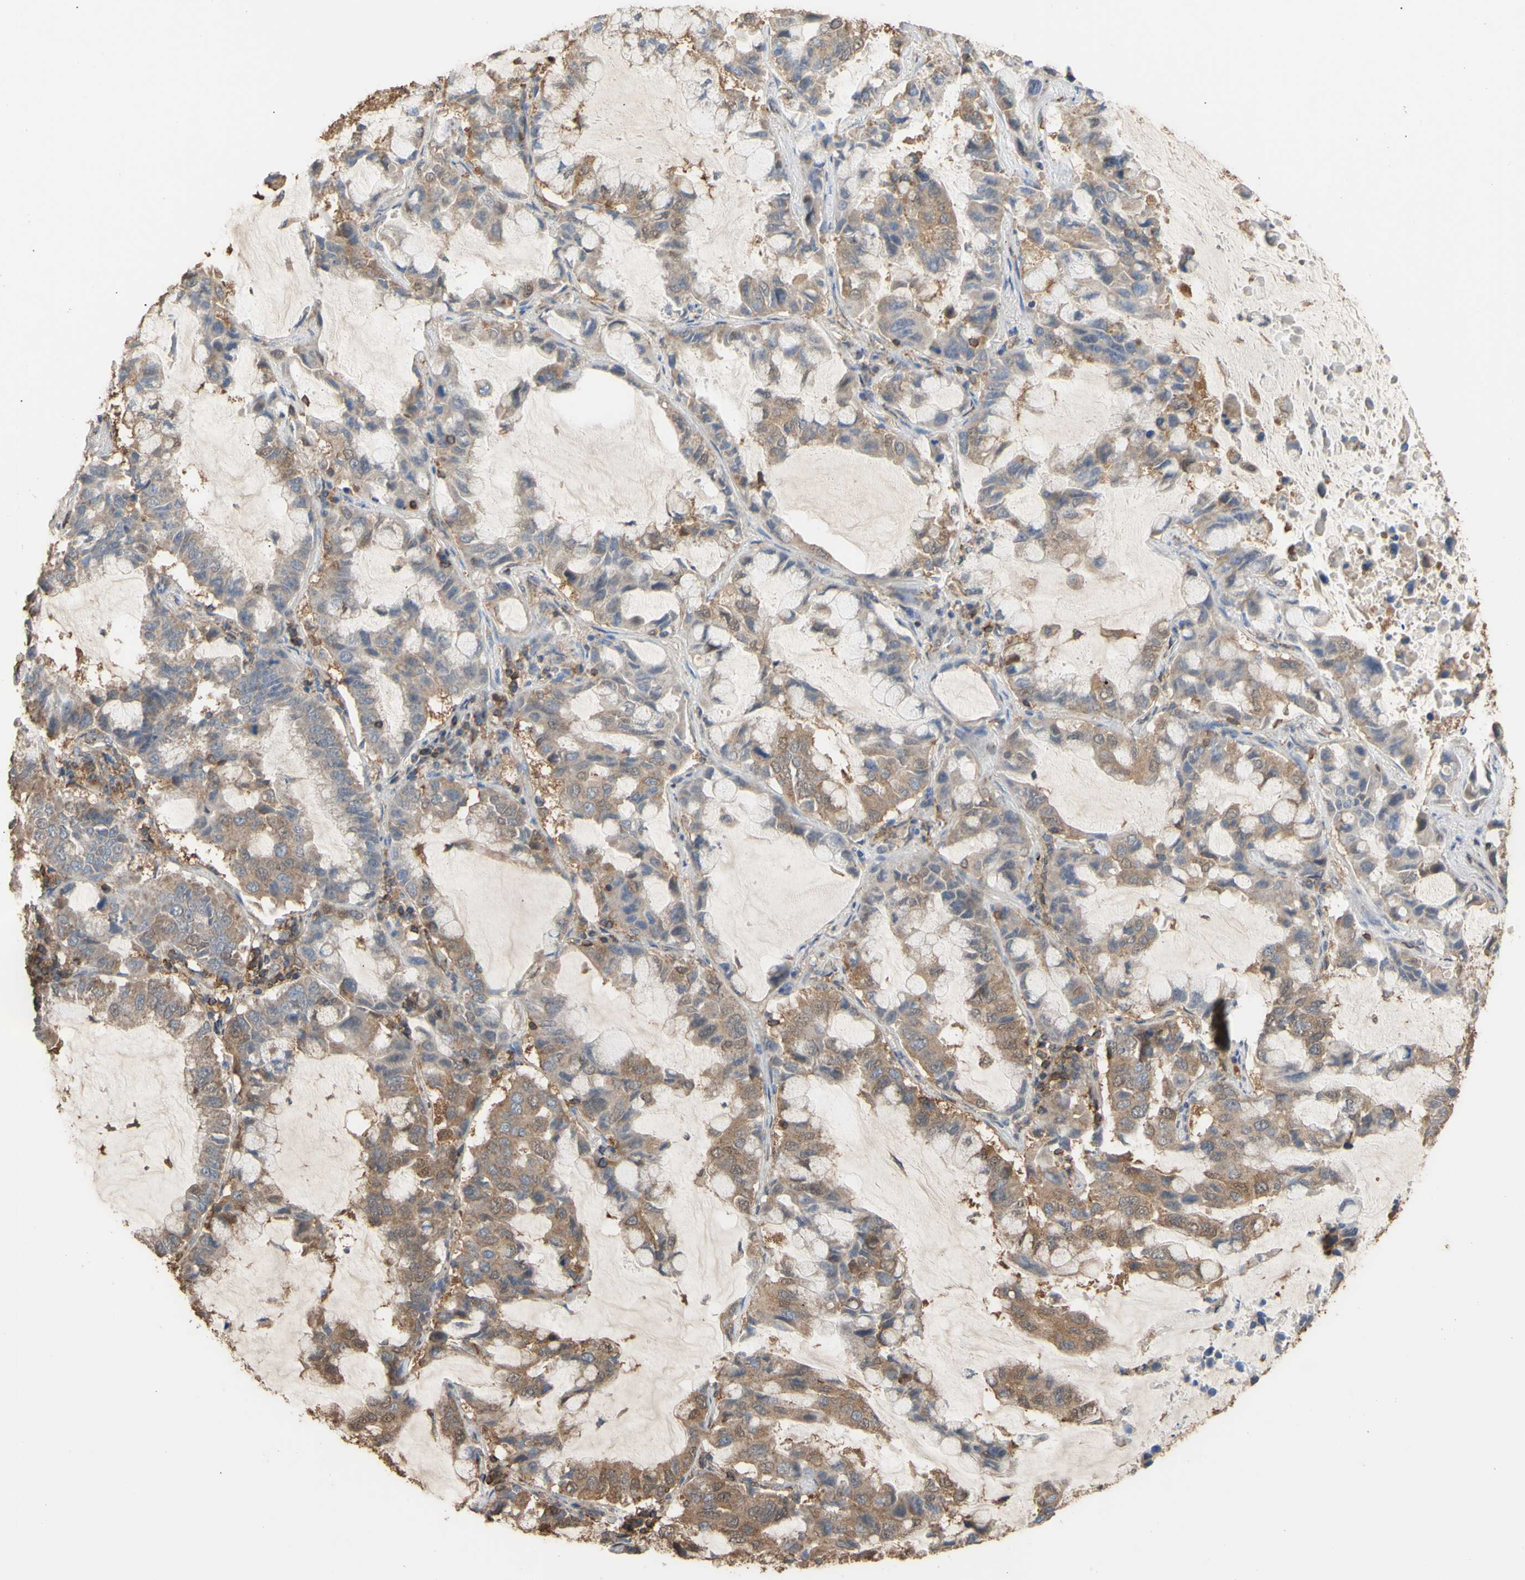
{"staining": {"intensity": "moderate", "quantity": ">75%", "location": "cytoplasmic/membranous"}, "tissue": "lung cancer", "cell_type": "Tumor cells", "image_type": "cancer", "snomed": [{"axis": "morphology", "description": "Adenocarcinoma, NOS"}, {"axis": "topography", "description": "Lung"}], "caption": "A photomicrograph of adenocarcinoma (lung) stained for a protein displays moderate cytoplasmic/membranous brown staining in tumor cells.", "gene": "ALDH9A1", "patient": {"sex": "male", "age": 64}}